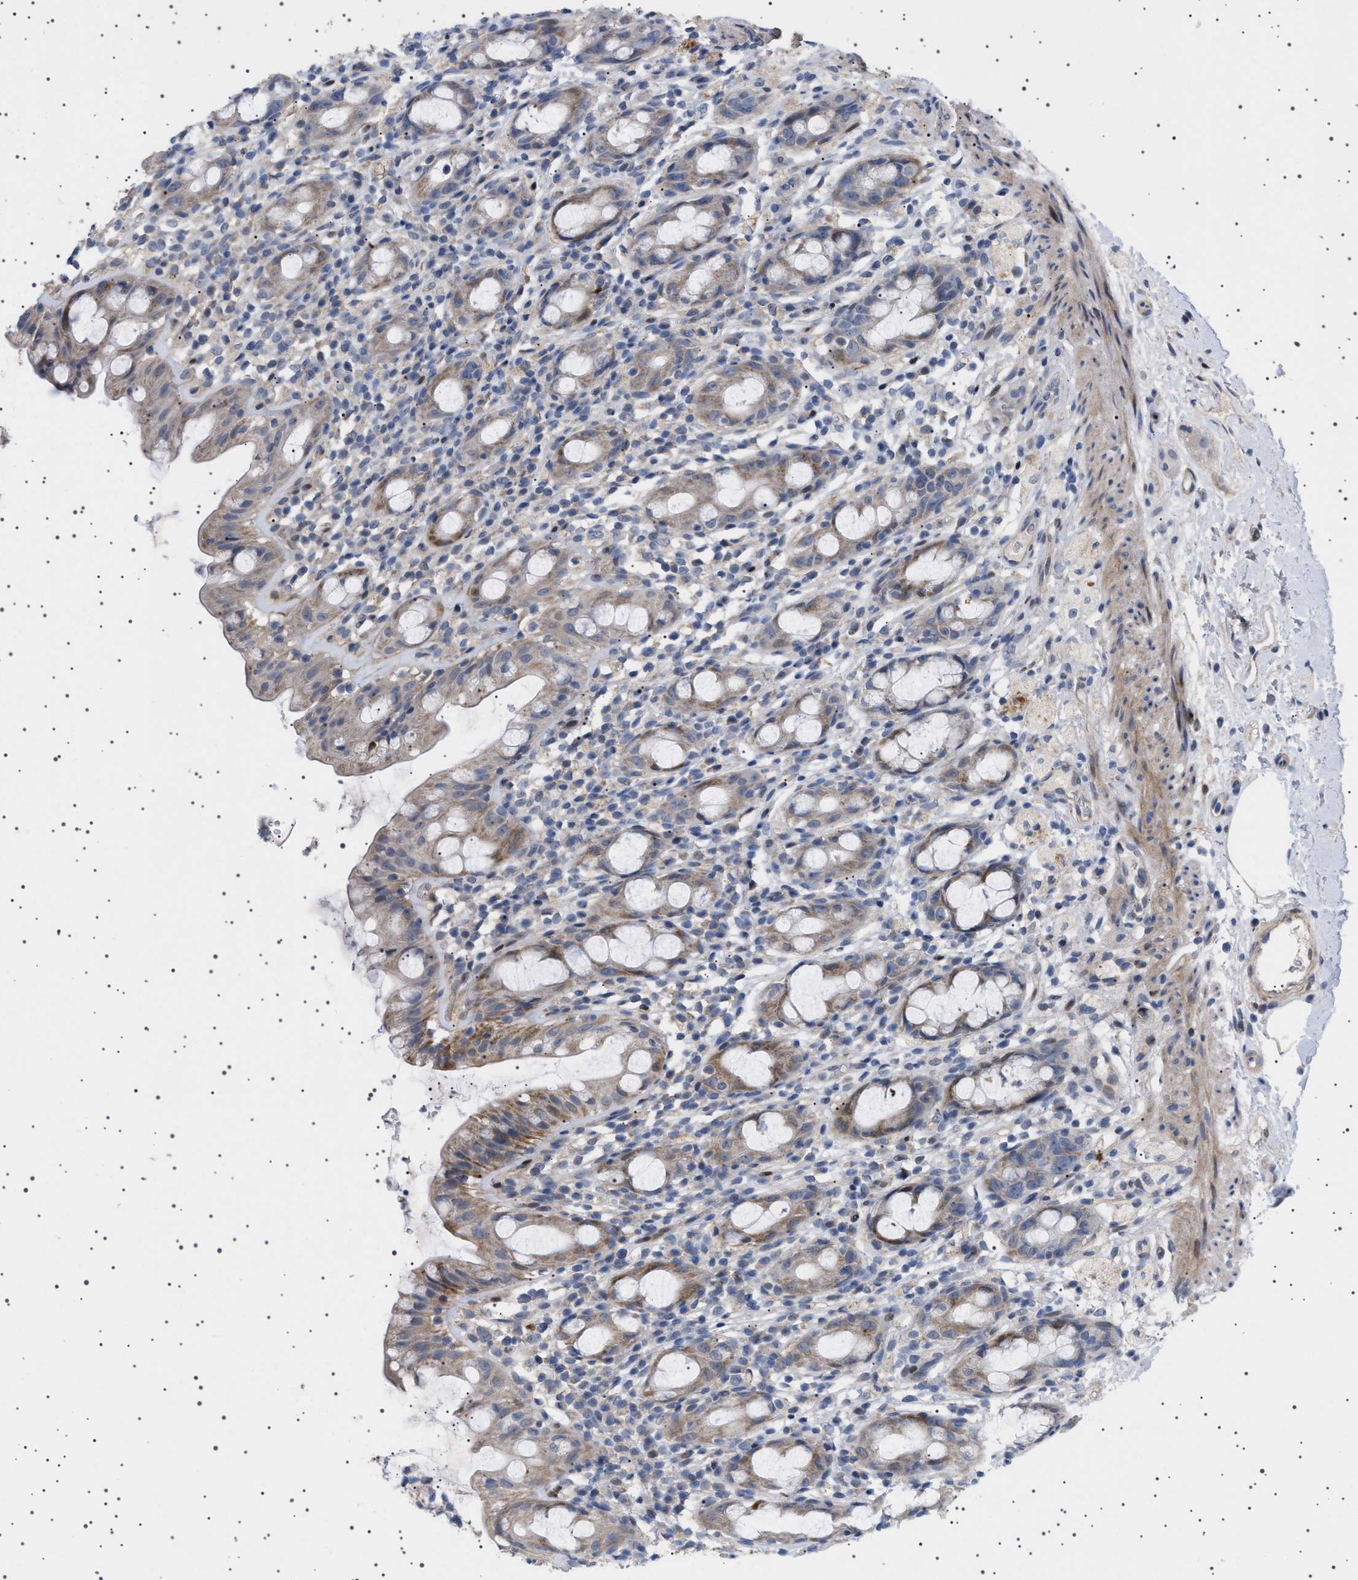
{"staining": {"intensity": "strong", "quantity": "25%-75%", "location": "cytoplasmic/membranous"}, "tissue": "rectum", "cell_type": "Glandular cells", "image_type": "normal", "snomed": [{"axis": "morphology", "description": "Normal tissue, NOS"}, {"axis": "topography", "description": "Rectum"}], "caption": "High-magnification brightfield microscopy of benign rectum stained with DAB (brown) and counterstained with hematoxylin (blue). glandular cells exhibit strong cytoplasmic/membranous positivity is appreciated in approximately25%-75% of cells.", "gene": "HTR1A", "patient": {"sex": "male", "age": 44}}